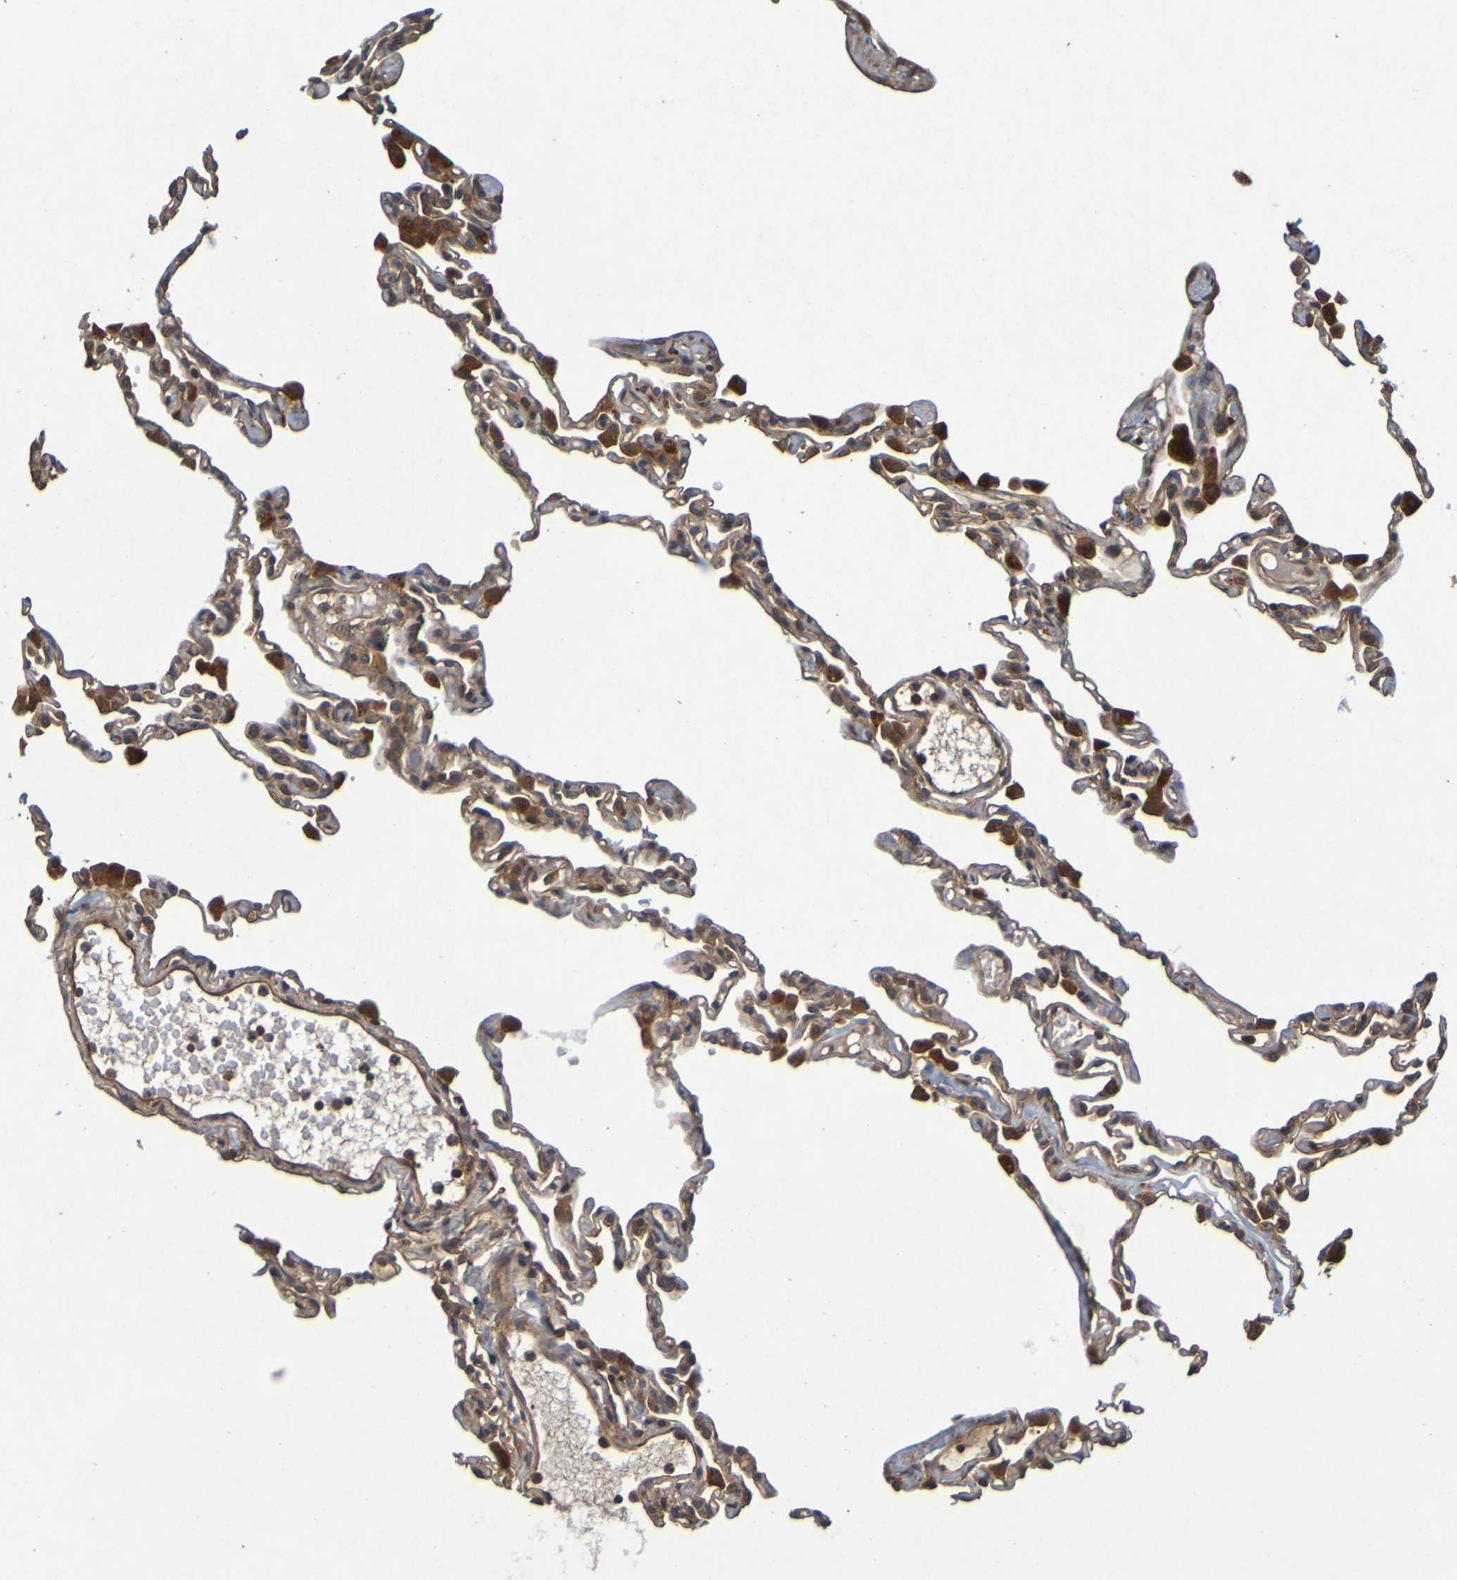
{"staining": {"intensity": "moderate", "quantity": "25%-75%", "location": "cytoplasmic/membranous"}, "tissue": "lung", "cell_type": "Alveolar cells", "image_type": "normal", "snomed": [{"axis": "morphology", "description": "Normal tissue, NOS"}, {"axis": "topography", "description": "Lung"}], "caption": "Lung stained with a brown dye shows moderate cytoplasmic/membranous positive expression in approximately 25%-75% of alveolar cells.", "gene": "OCRL", "patient": {"sex": "female", "age": 49}}